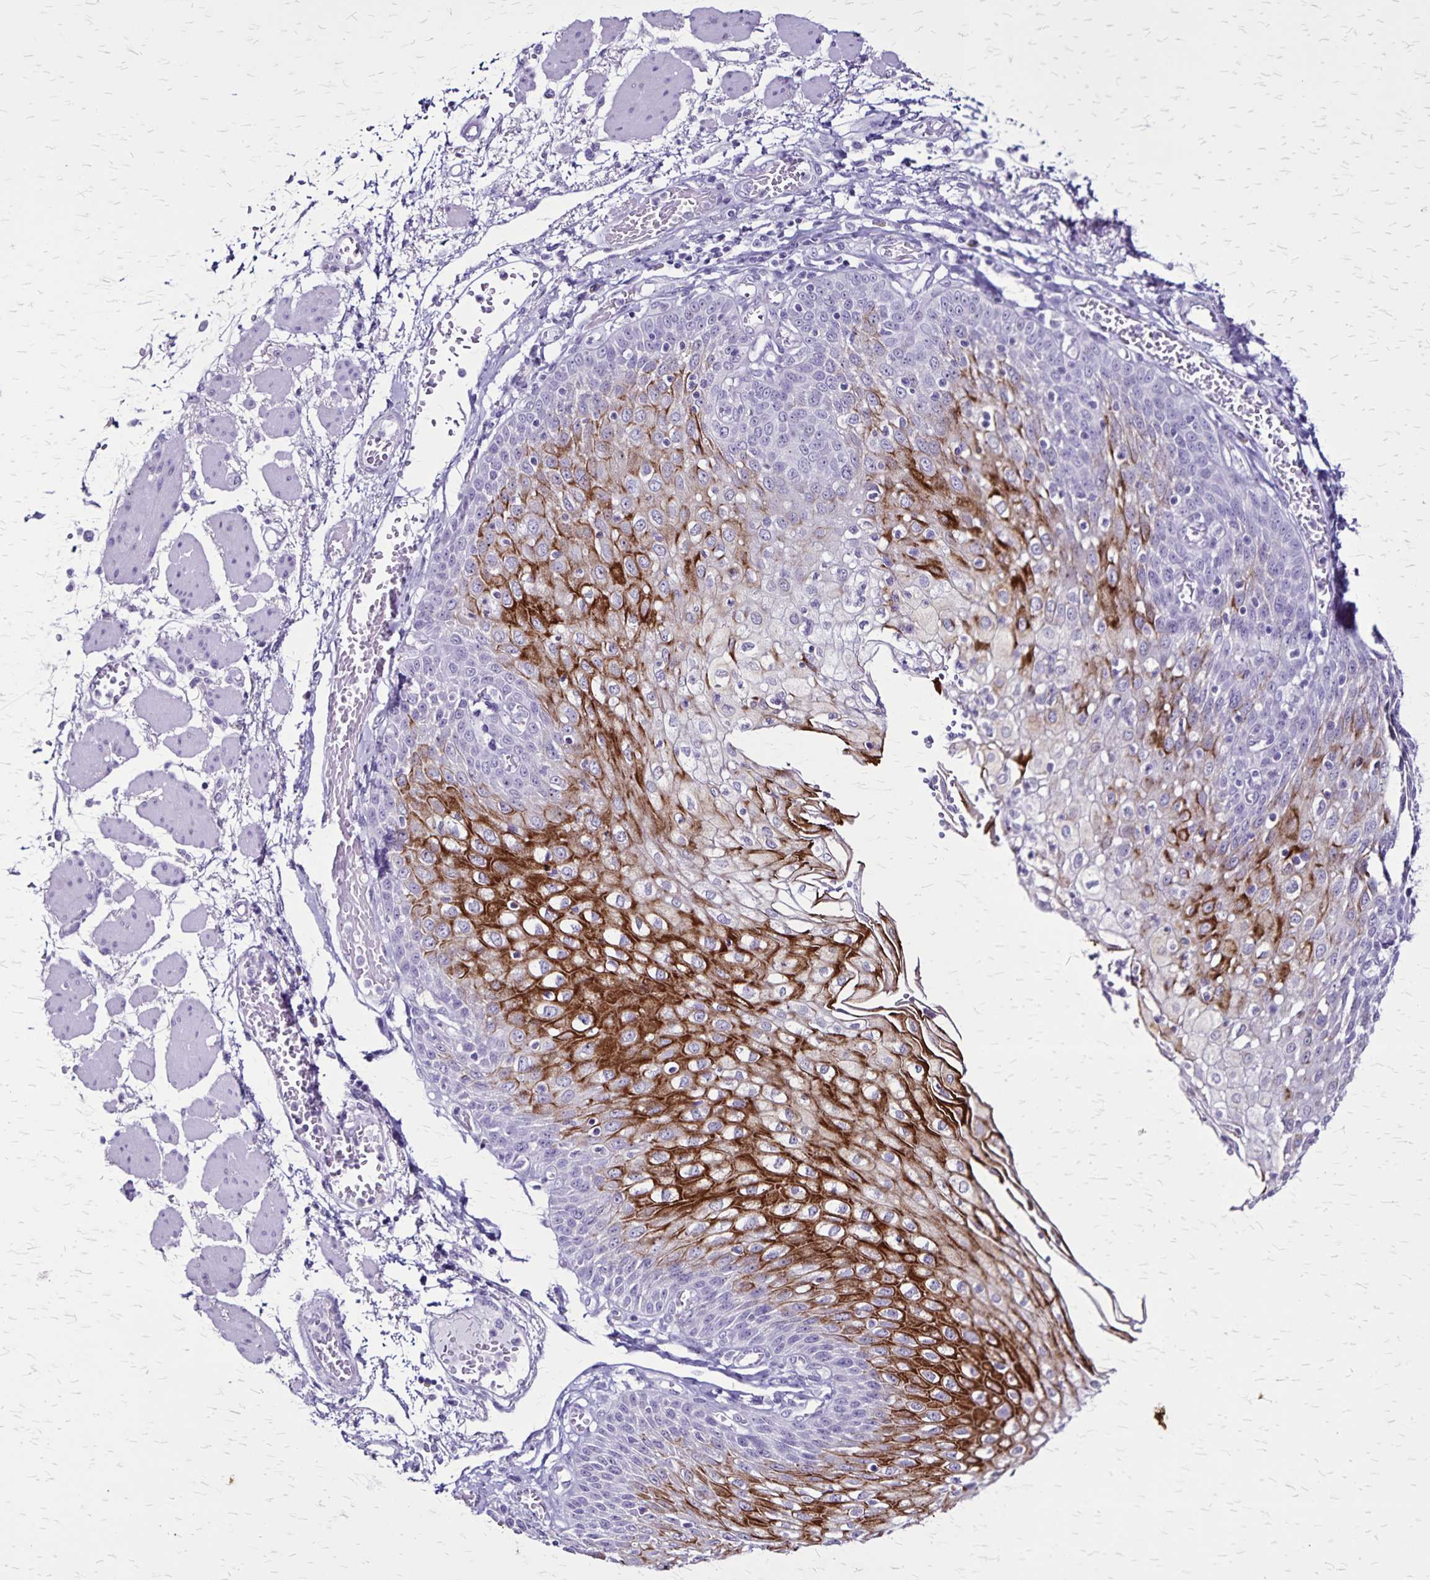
{"staining": {"intensity": "strong", "quantity": "25%-75%", "location": "cytoplasmic/membranous"}, "tissue": "esophagus", "cell_type": "Squamous epithelial cells", "image_type": "normal", "snomed": [{"axis": "morphology", "description": "Normal tissue, NOS"}, {"axis": "morphology", "description": "Adenocarcinoma, NOS"}, {"axis": "topography", "description": "Esophagus"}], "caption": "This micrograph displays immunohistochemistry (IHC) staining of normal human esophagus, with high strong cytoplasmic/membranous expression in about 25%-75% of squamous epithelial cells.", "gene": "KRT2", "patient": {"sex": "male", "age": 81}}